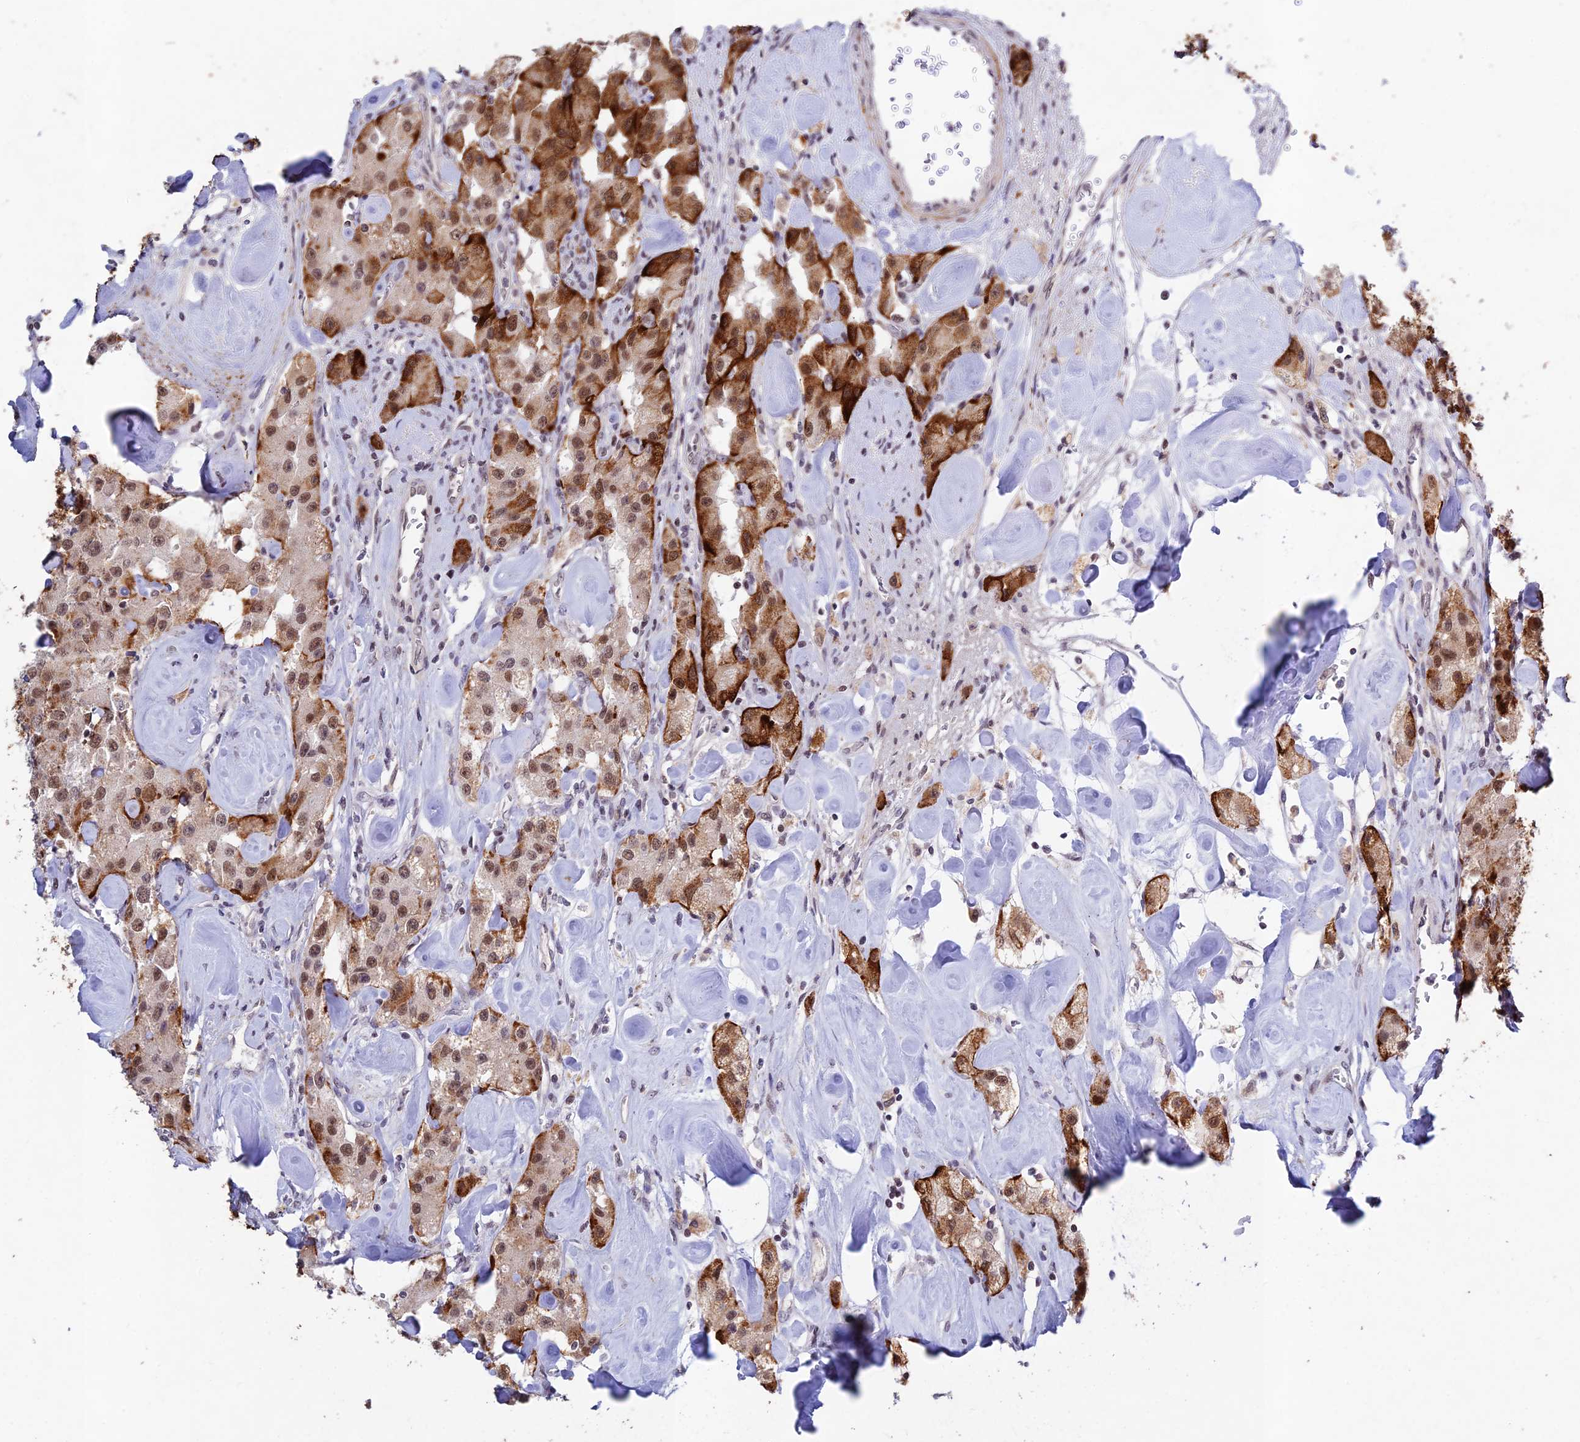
{"staining": {"intensity": "strong", "quantity": "25%-75%", "location": "cytoplasmic/membranous,nuclear"}, "tissue": "carcinoid", "cell_type": "Tumor cells", "image_type": "cancer", "snomed": [{"axis": "morphology", "description": "Carcinoid, malignant, NOS"}, {"axis": "topography", "description": "Pancreas"}], "caption": "Tumor cells display high levels of strong cytoplasmic/membranous and nuclear positivity in approximately 25%-75% of cells in carcinoid (malignant).", "gene": "RAVER1", "patient": {"sex": "male", "age": 41}}